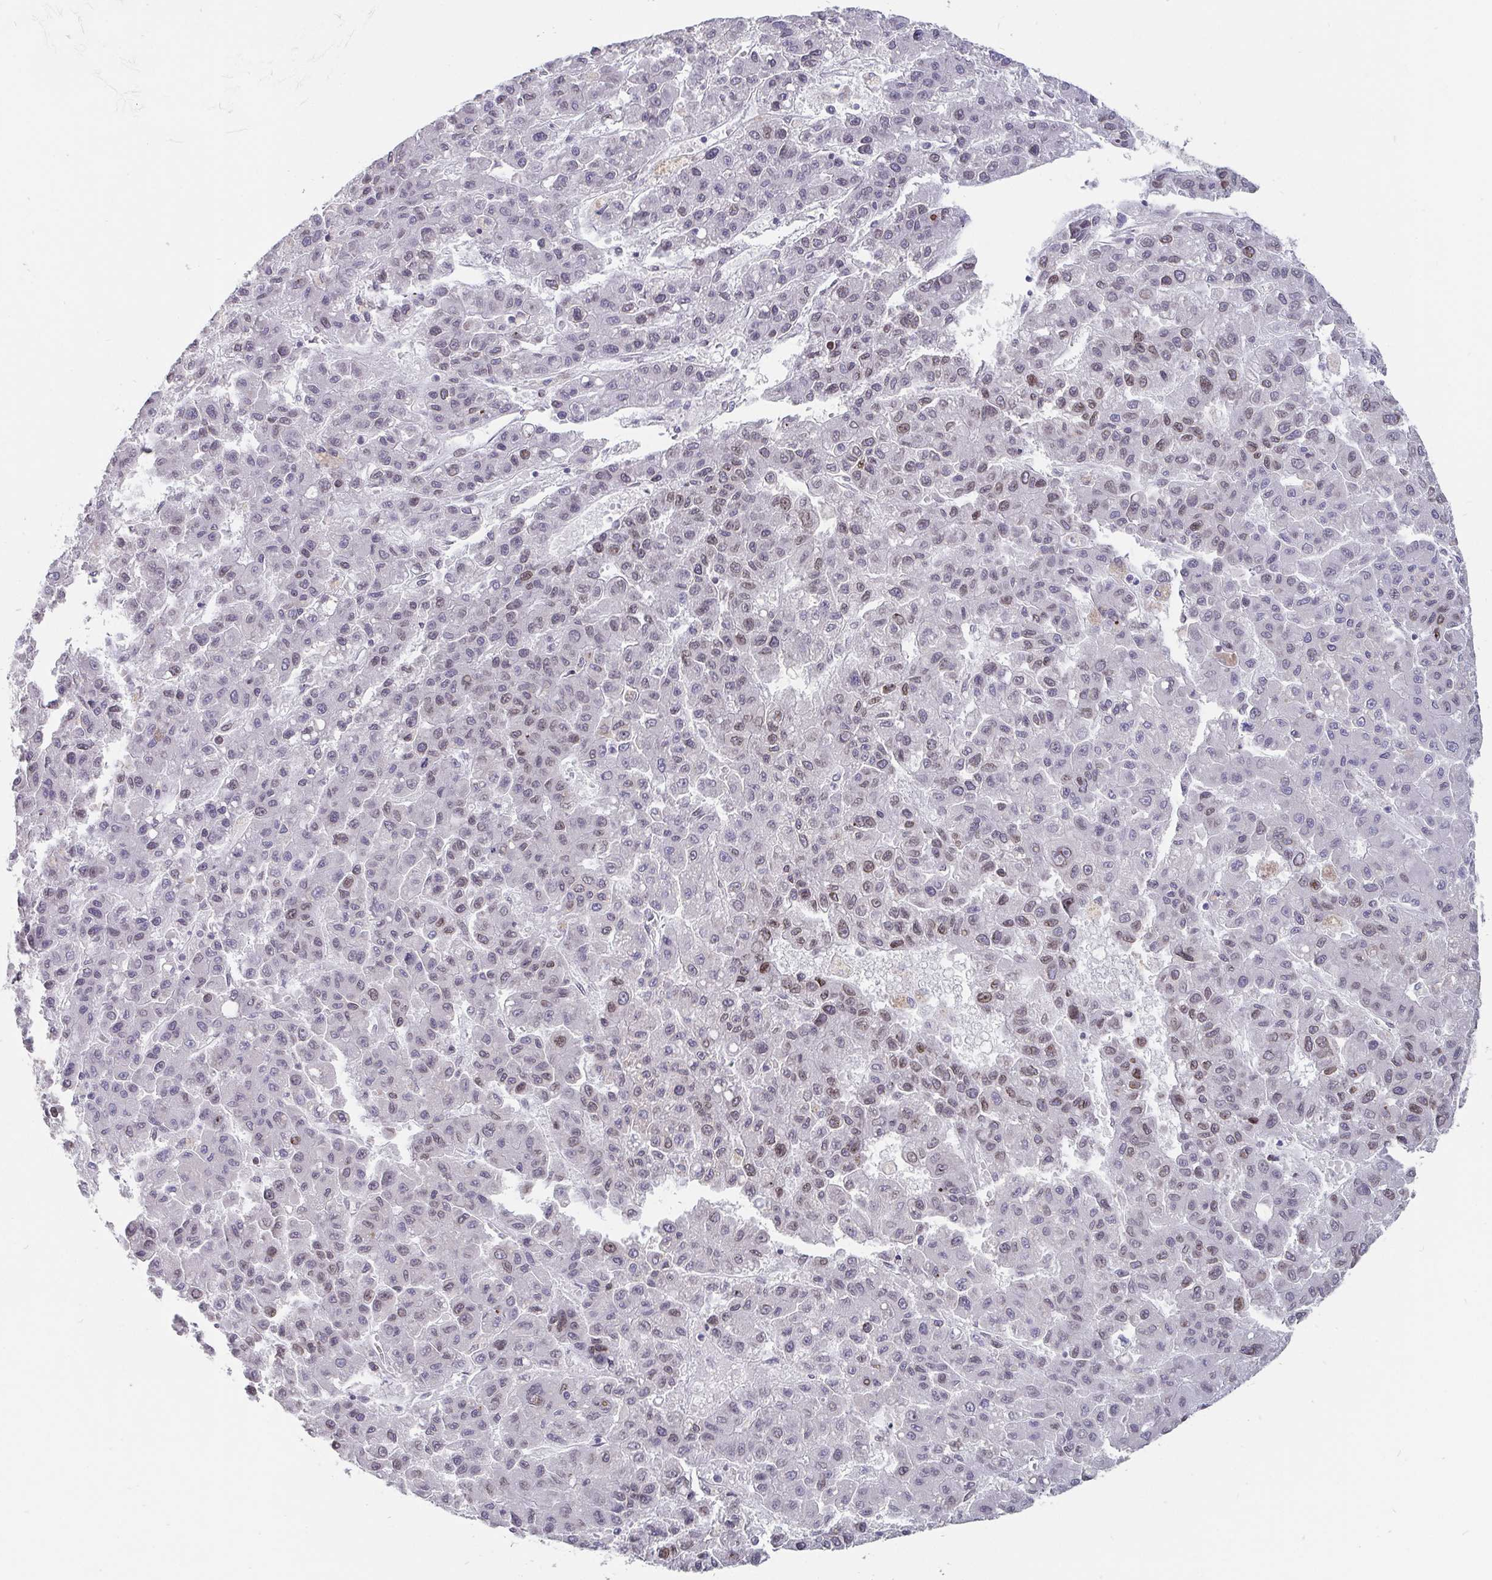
{"staining": {"intensity": "weak", "quantity": "<25%", "location": "nuclear"}, "tissue": "liver cancer", "cell_type": "Tumor cells", "image_type": "cancer", "snomed": [{"axis": "morphology", "description": "Carcinoma, Hepatocellular, NOS"}, {"axis": "topography", "description": "Liver"}], "caption": "Micrograph shows no significant protein staining in tumor cells of hepatocellular carcinoma (liver).", "gene": "EMD", "patient": {"sex": "male", "age": 70}}